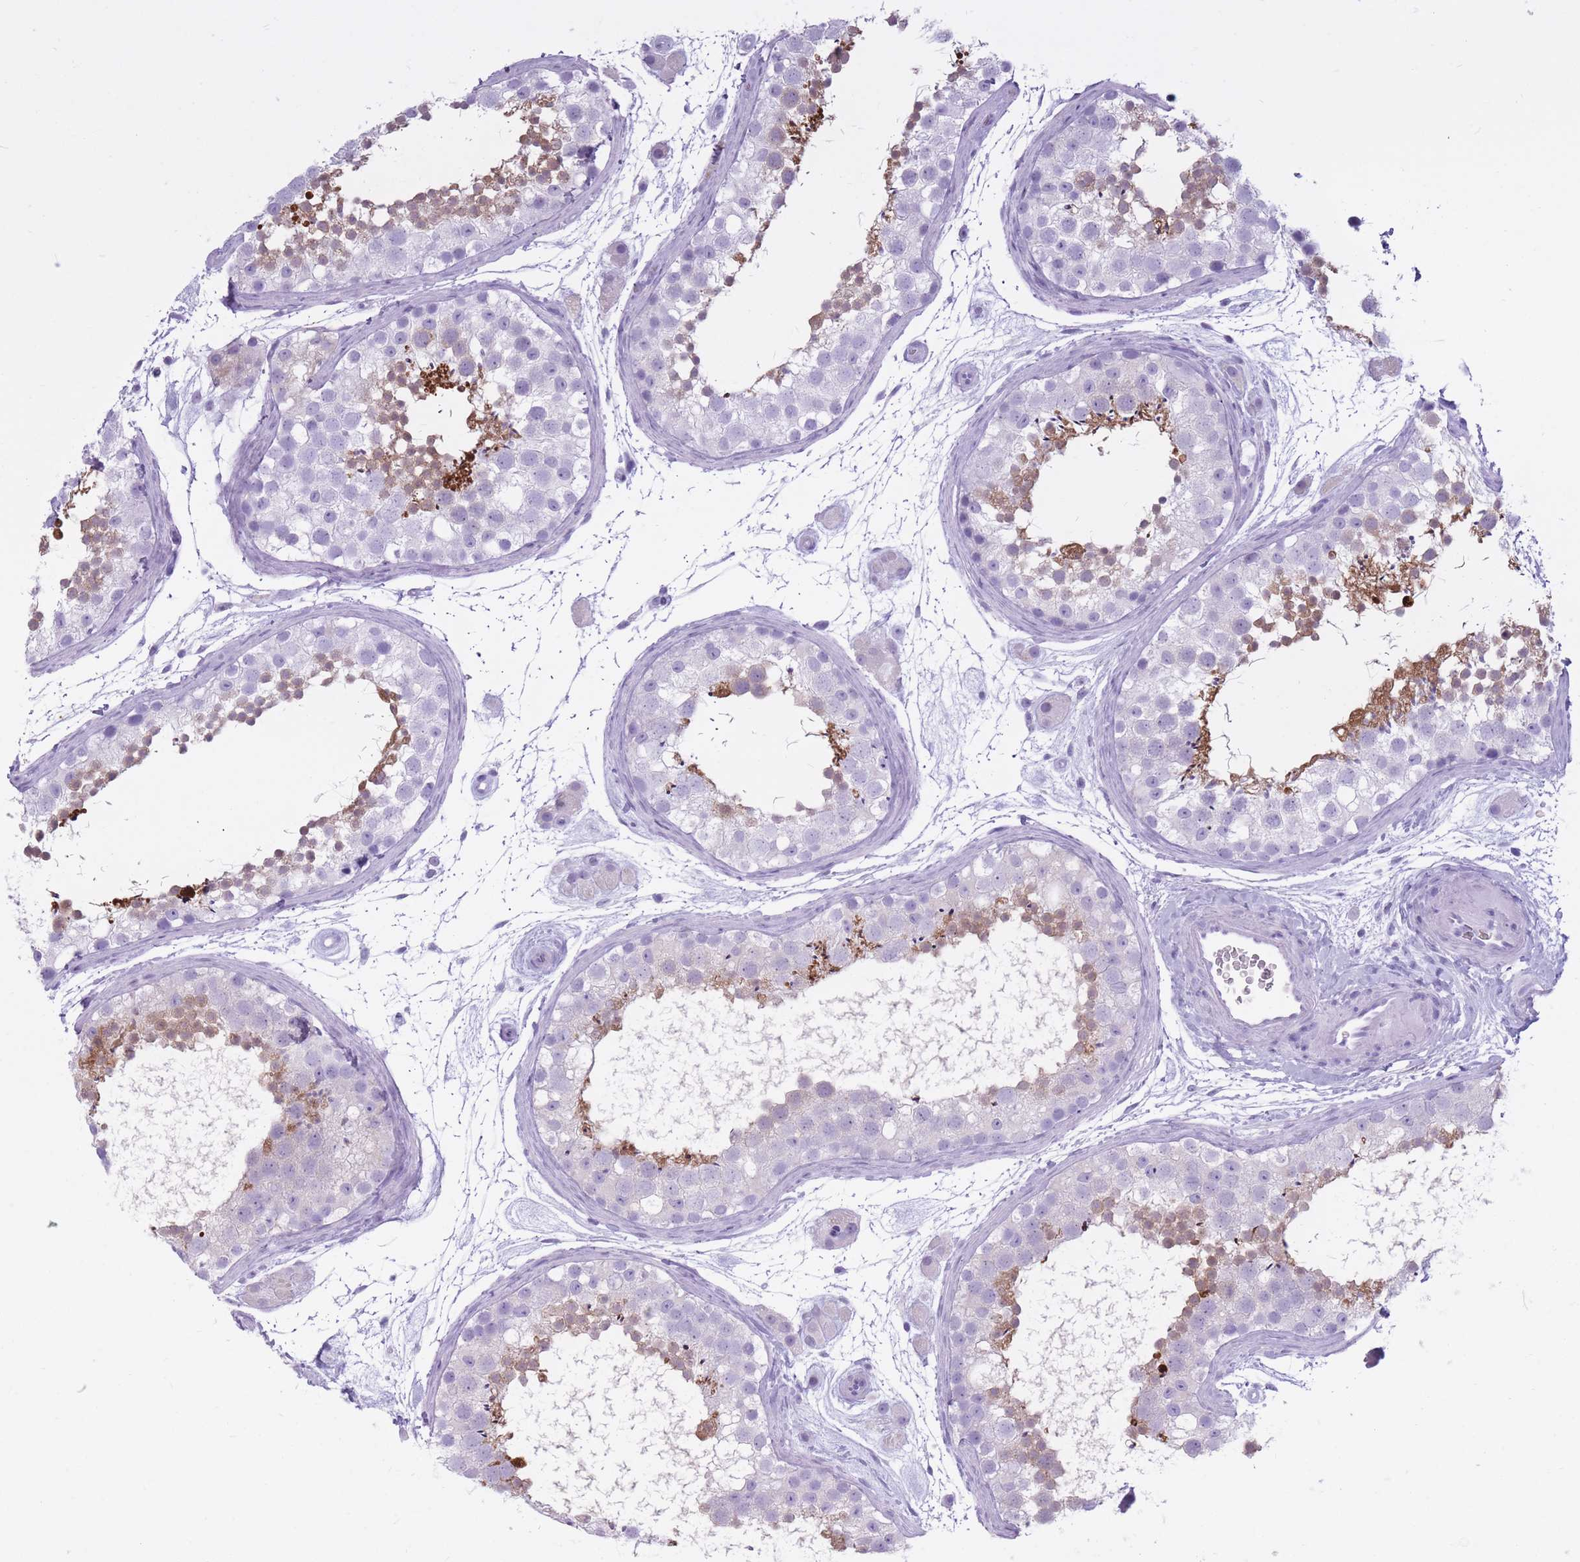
{"staining": {"intensity": "strong", "quantity": "<25%", "location": "cytoplasmic/membranous"}, "tissue": "testis", "cell_type": "Cells in seminiferous ducts", "image_type": "normal", "snomed": [{"axis": "morphology", "description": "Normal tissue, NOS"}, {"axis": "topography", "description": "Testis"}], "caption": "A micrograph of human testis stained for a protein displays strong cytoplasmic/membranous brown staining in cells in seminiferous ducts. The staining was performed using DAB to visualize the protein expression in brown, while the nuclei were stained in blue with hematoxylin (Magnification: 20x).", "gene": "OR7C1", "patient": {"sex": "male", "age": 41}}